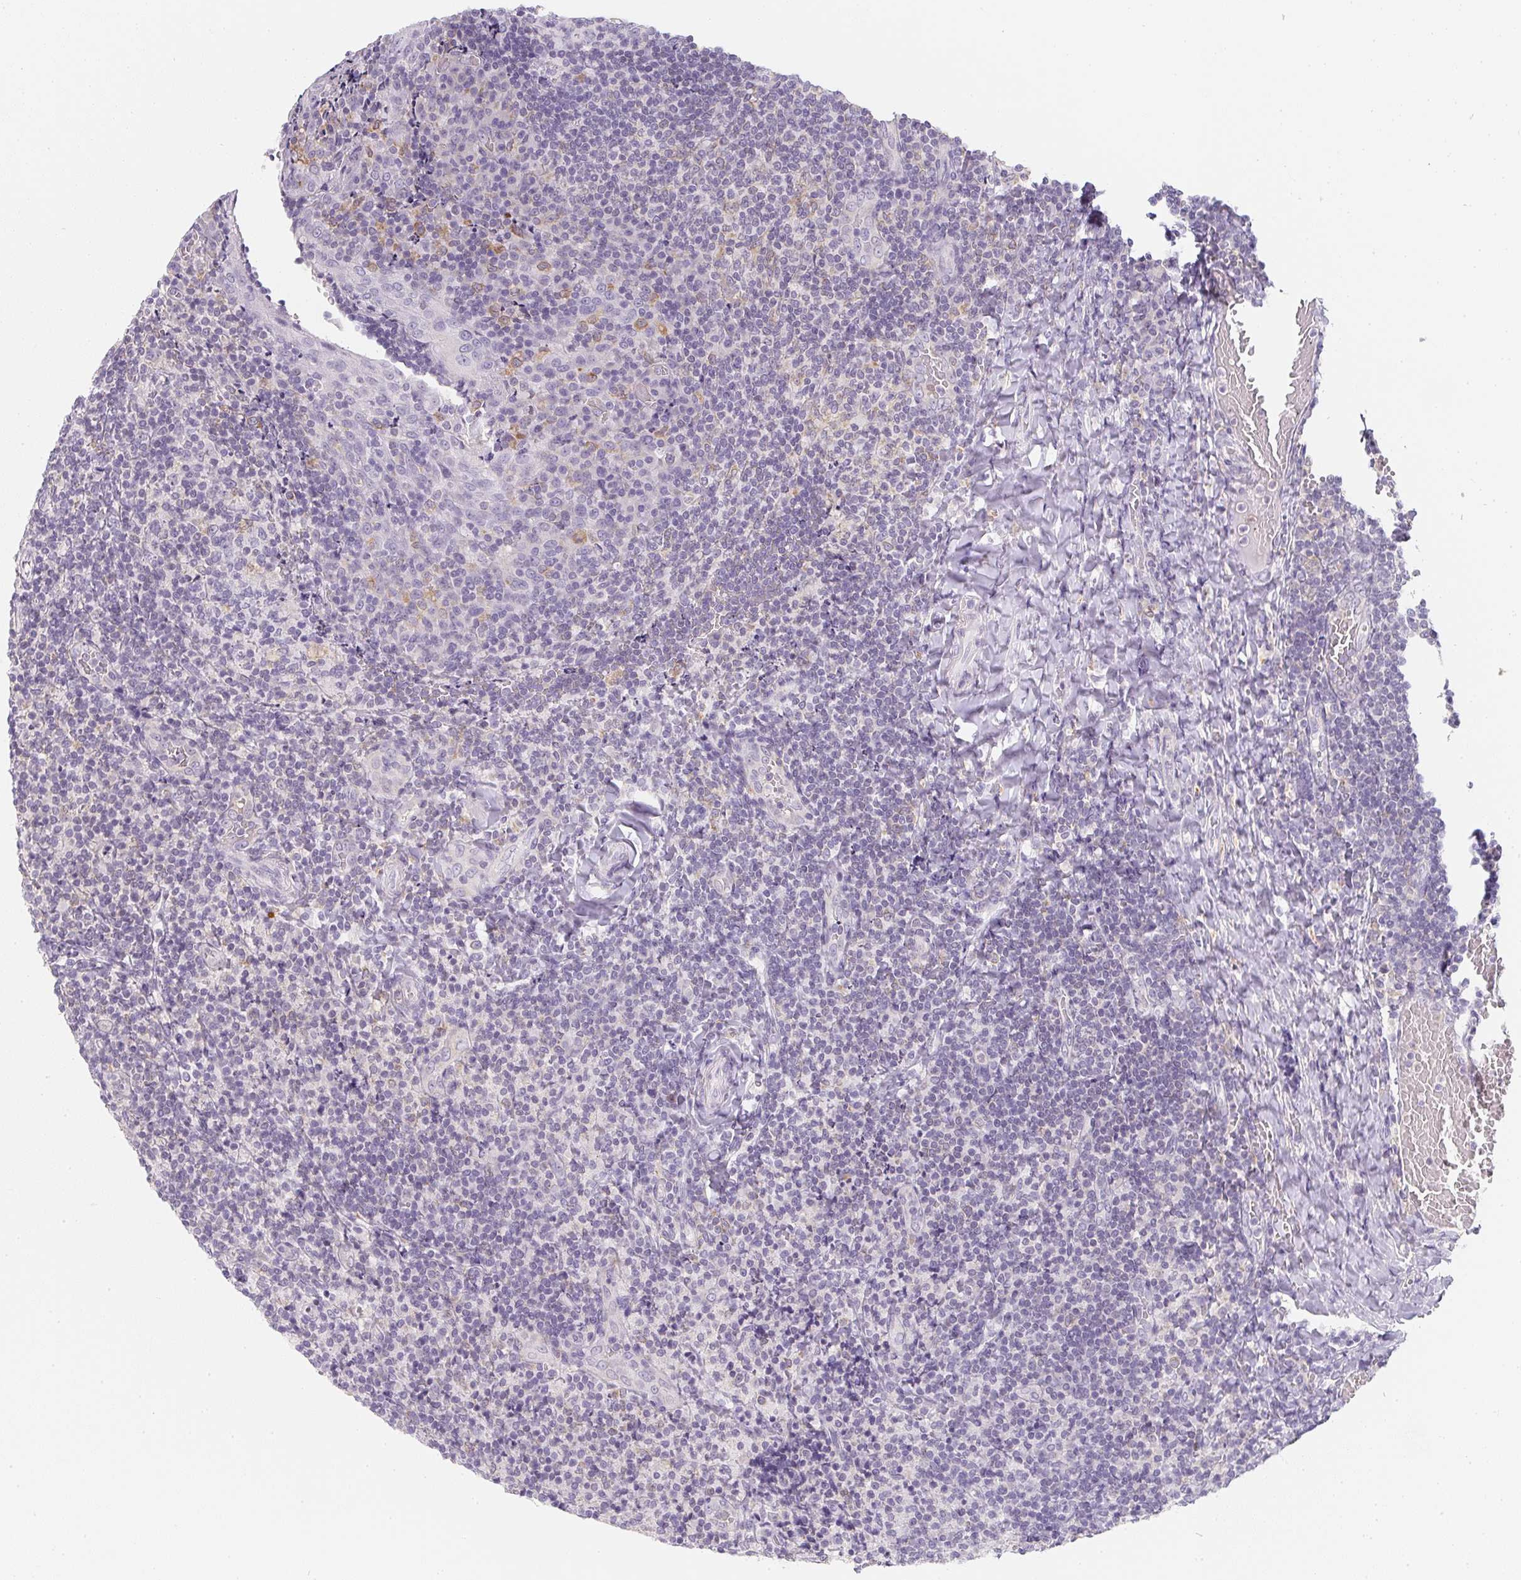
{"staining": {"intensity": "negative", "quantity": "none", "location": "none"}, "tissue": "tonsil", "cell_type": "Germinal center cells", "image_type": "normal", "snomed": [{"axis": "morphology", "description": "Normal tissue, NOS"}, {"axis": "topography", "description": "Tonsil"}], "caption": "Immunohistochemistry (IHC) photomicrograph of unremarkable tonsil: tonsil stained with DAB (3,3'-diaminobenzidine) displays no significant protein expression in germinal center cells.", "gene": "SOAT1", "patient": {"sex": "male", "age": 17}}